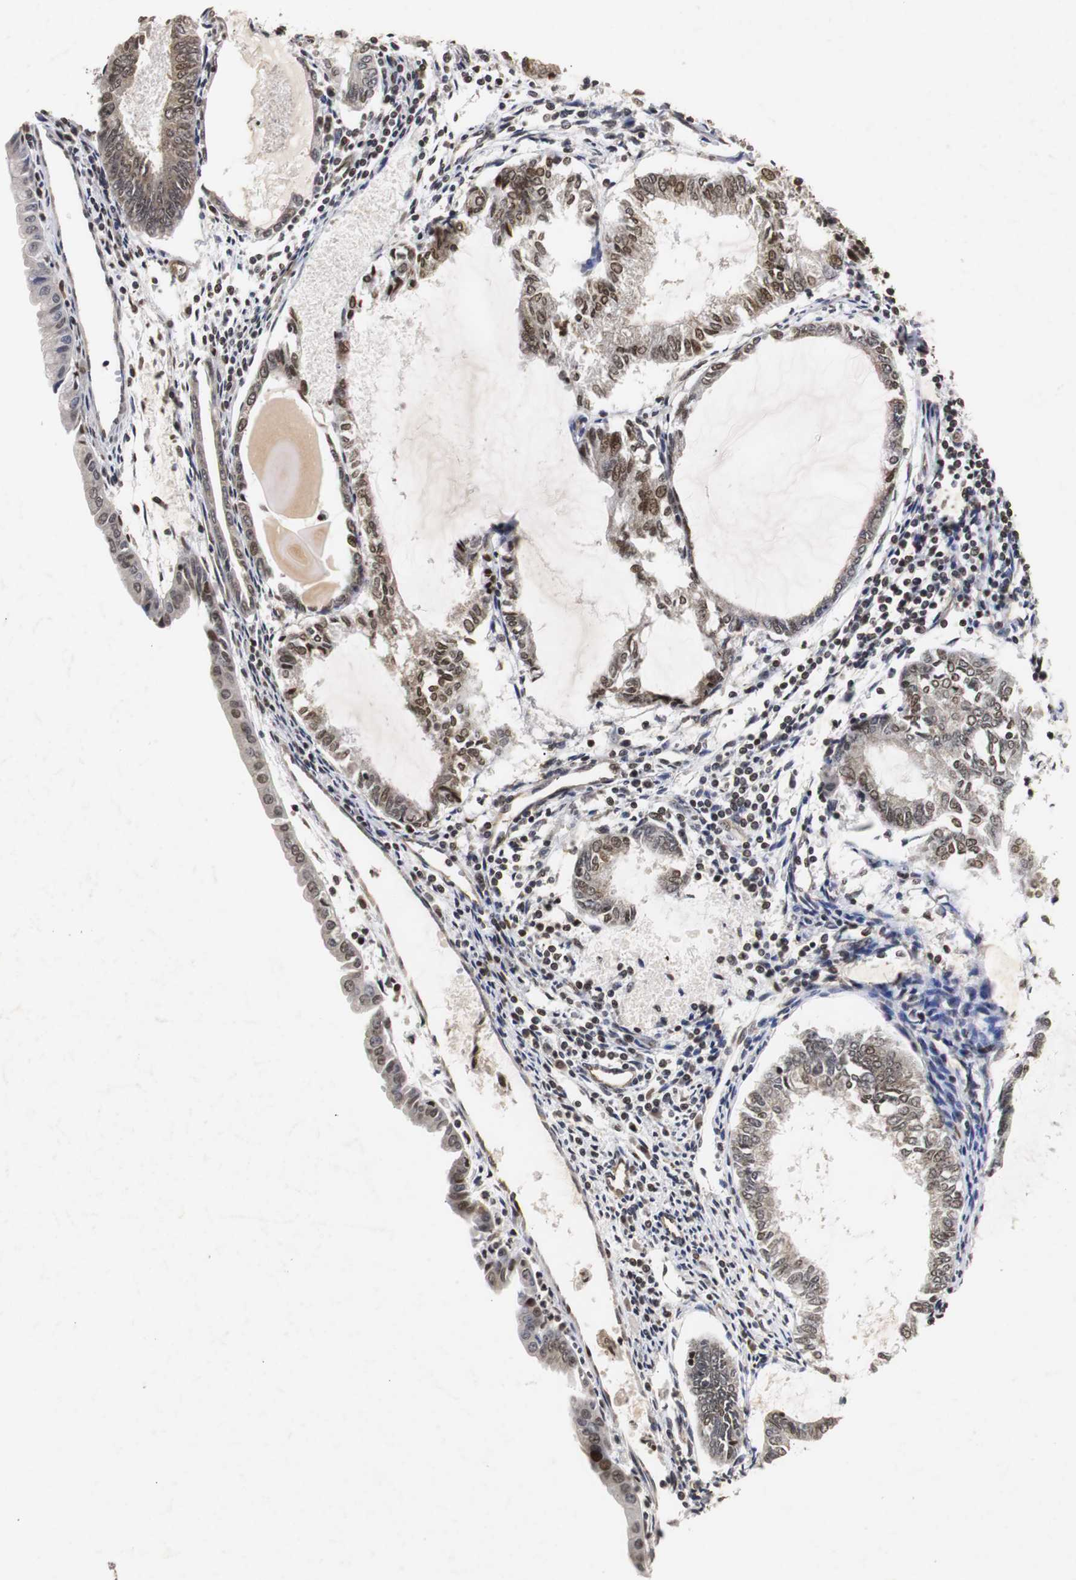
{"staining": {"intensity": "moderate", "quantity": ">75%", "location": "nuclear"}, "tissue": "endometrial cancer", "cell_type": "Tumor cells", "image_type": "cancer", "snomed": [{"axis": "morphology", "description": "Adenocarcinoma, NOS"}, {"axis": "topography", "description": "Endometrium"}], "caption": "Tumor cells reveal moderate nuclear staining in about >75% of cells in adenocarcinoma (endometrial).", "gene": "ZFC3H1", "patient": {"sex": "female", "age": 86}}